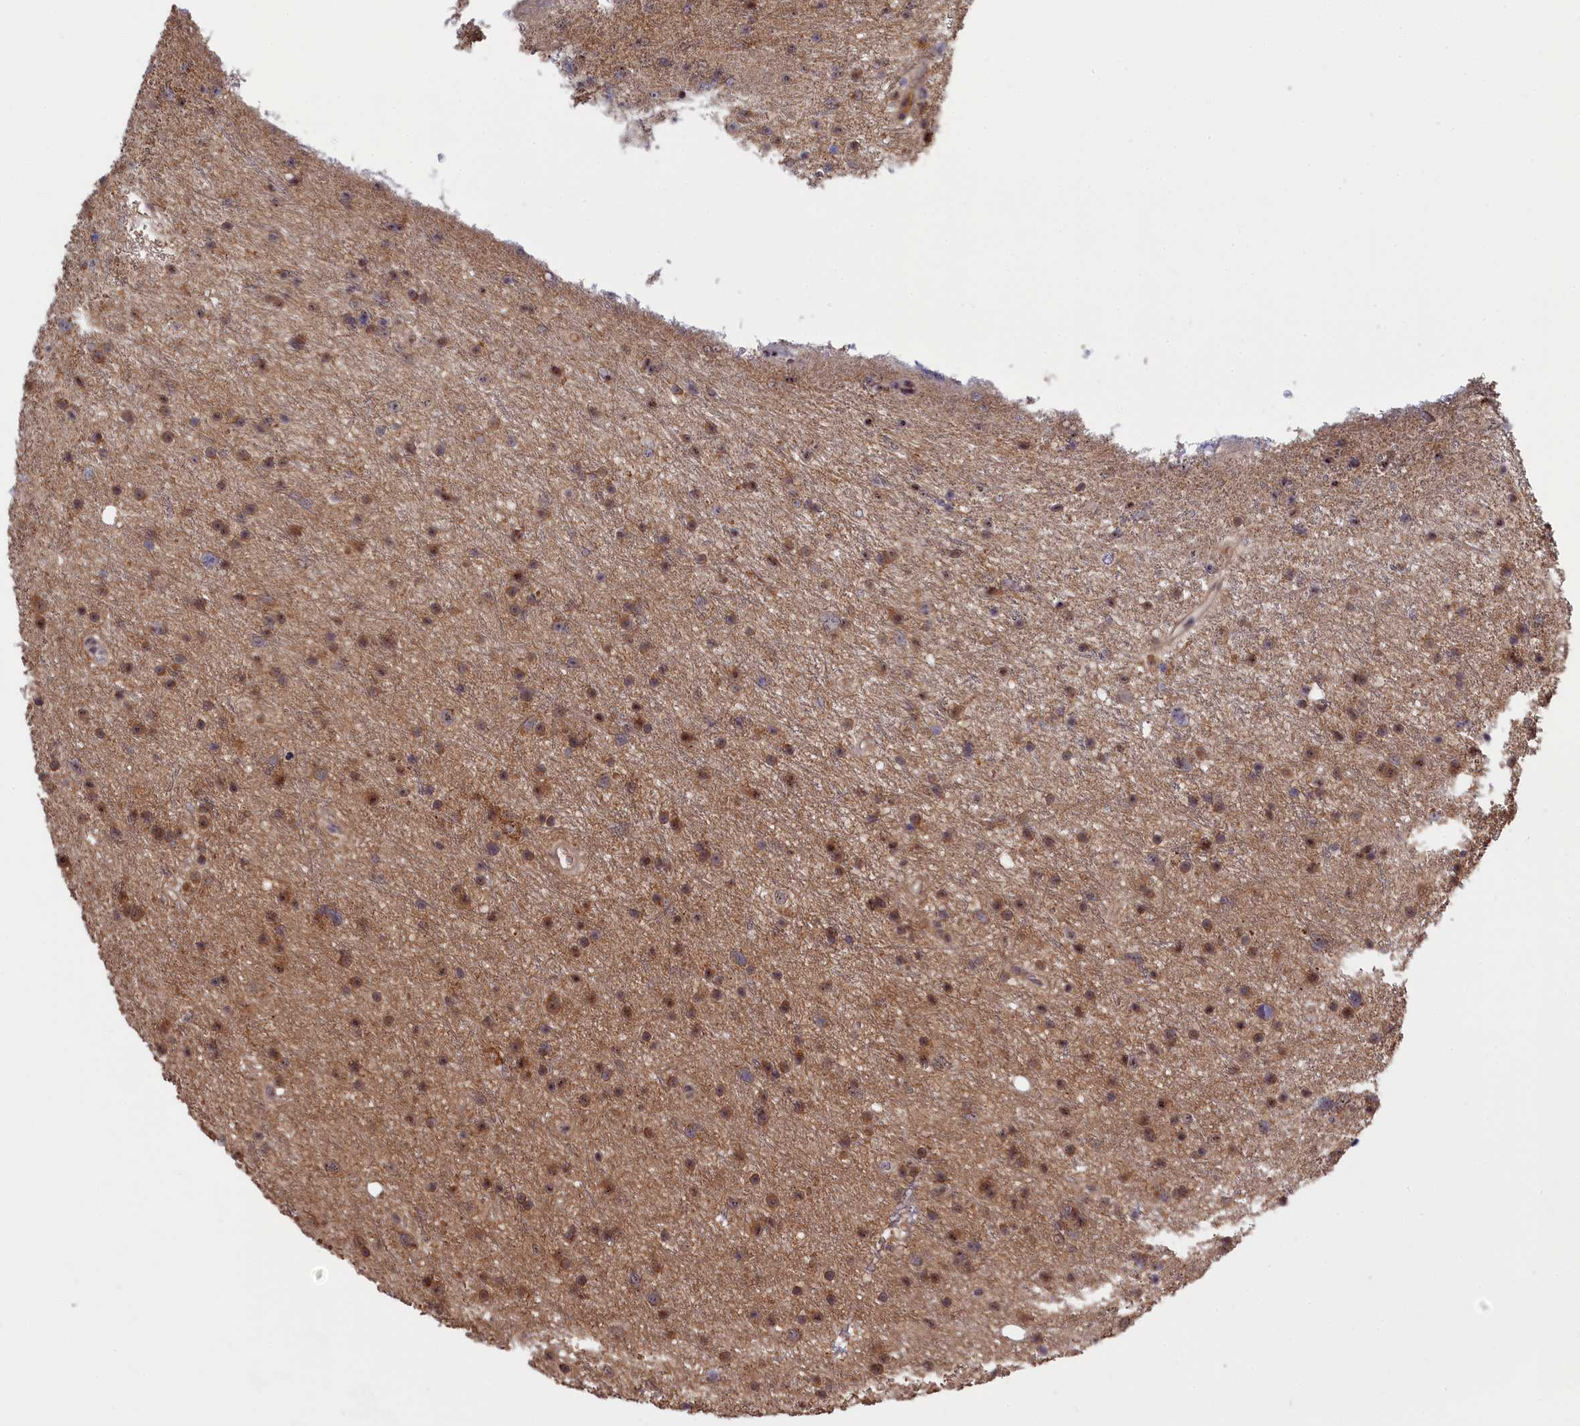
{"staining": {"intensity": "moderate", "quantity": ">75%", "location": "cytoplasmic/membranous,nuclear"}, "tissue": "glioma", "cell_type": "Tumor cells", "image_type": "cancer", "snomed": [{"axis": "morphology", "description": "Glioma, malignant, Low grade"}, {"axis": "topography", "description": "Cerebral cortex"}], "caption": "Malignant low-grade glioma stained for a protein (brown) exhibits moderate cytoplasmic/membranous and nuclear positive positivity in about >75% of tumor cells.", "gene": "TAB1", "patient": {"sex": "female", "age": 39}}